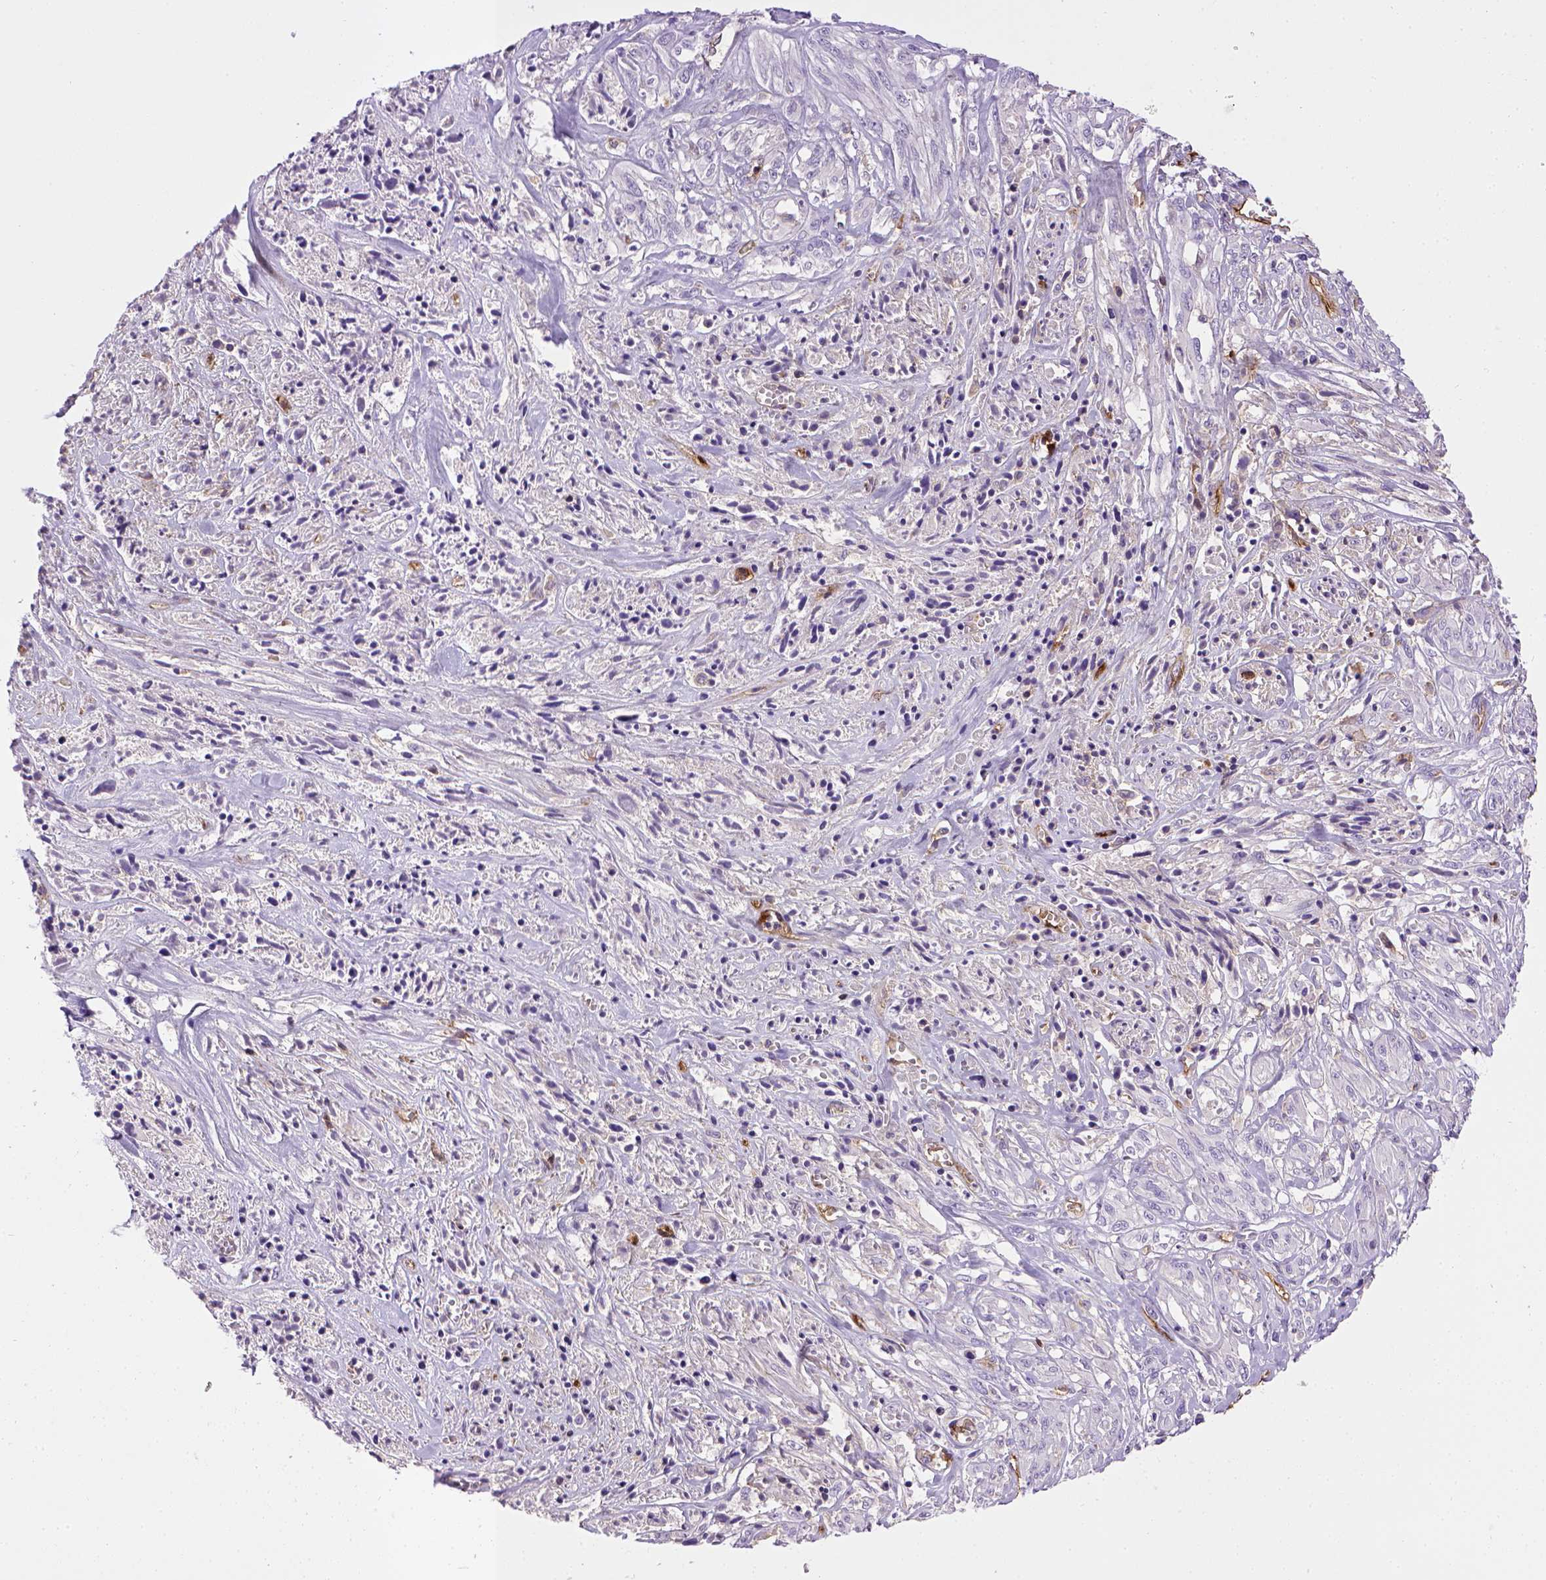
{"staining": {"intensity": "negative", "quantity": "none", "location": "none"}, "tissue": "melanoma", "cell_type": "Tumor cells", "image_type": "cancer", "snomed": [{"axis": "morphology", "description": "Malignant melanoma, NOS"}, {"axis": "topography", "description": "Skin"}], "caption": "An immunohistochemistry image of malignant melanoma is shown. There is no staining in tumor cells of malignant melanoma.", "gene": "ENG", "patient": {"sex": "female", "age": 91}}